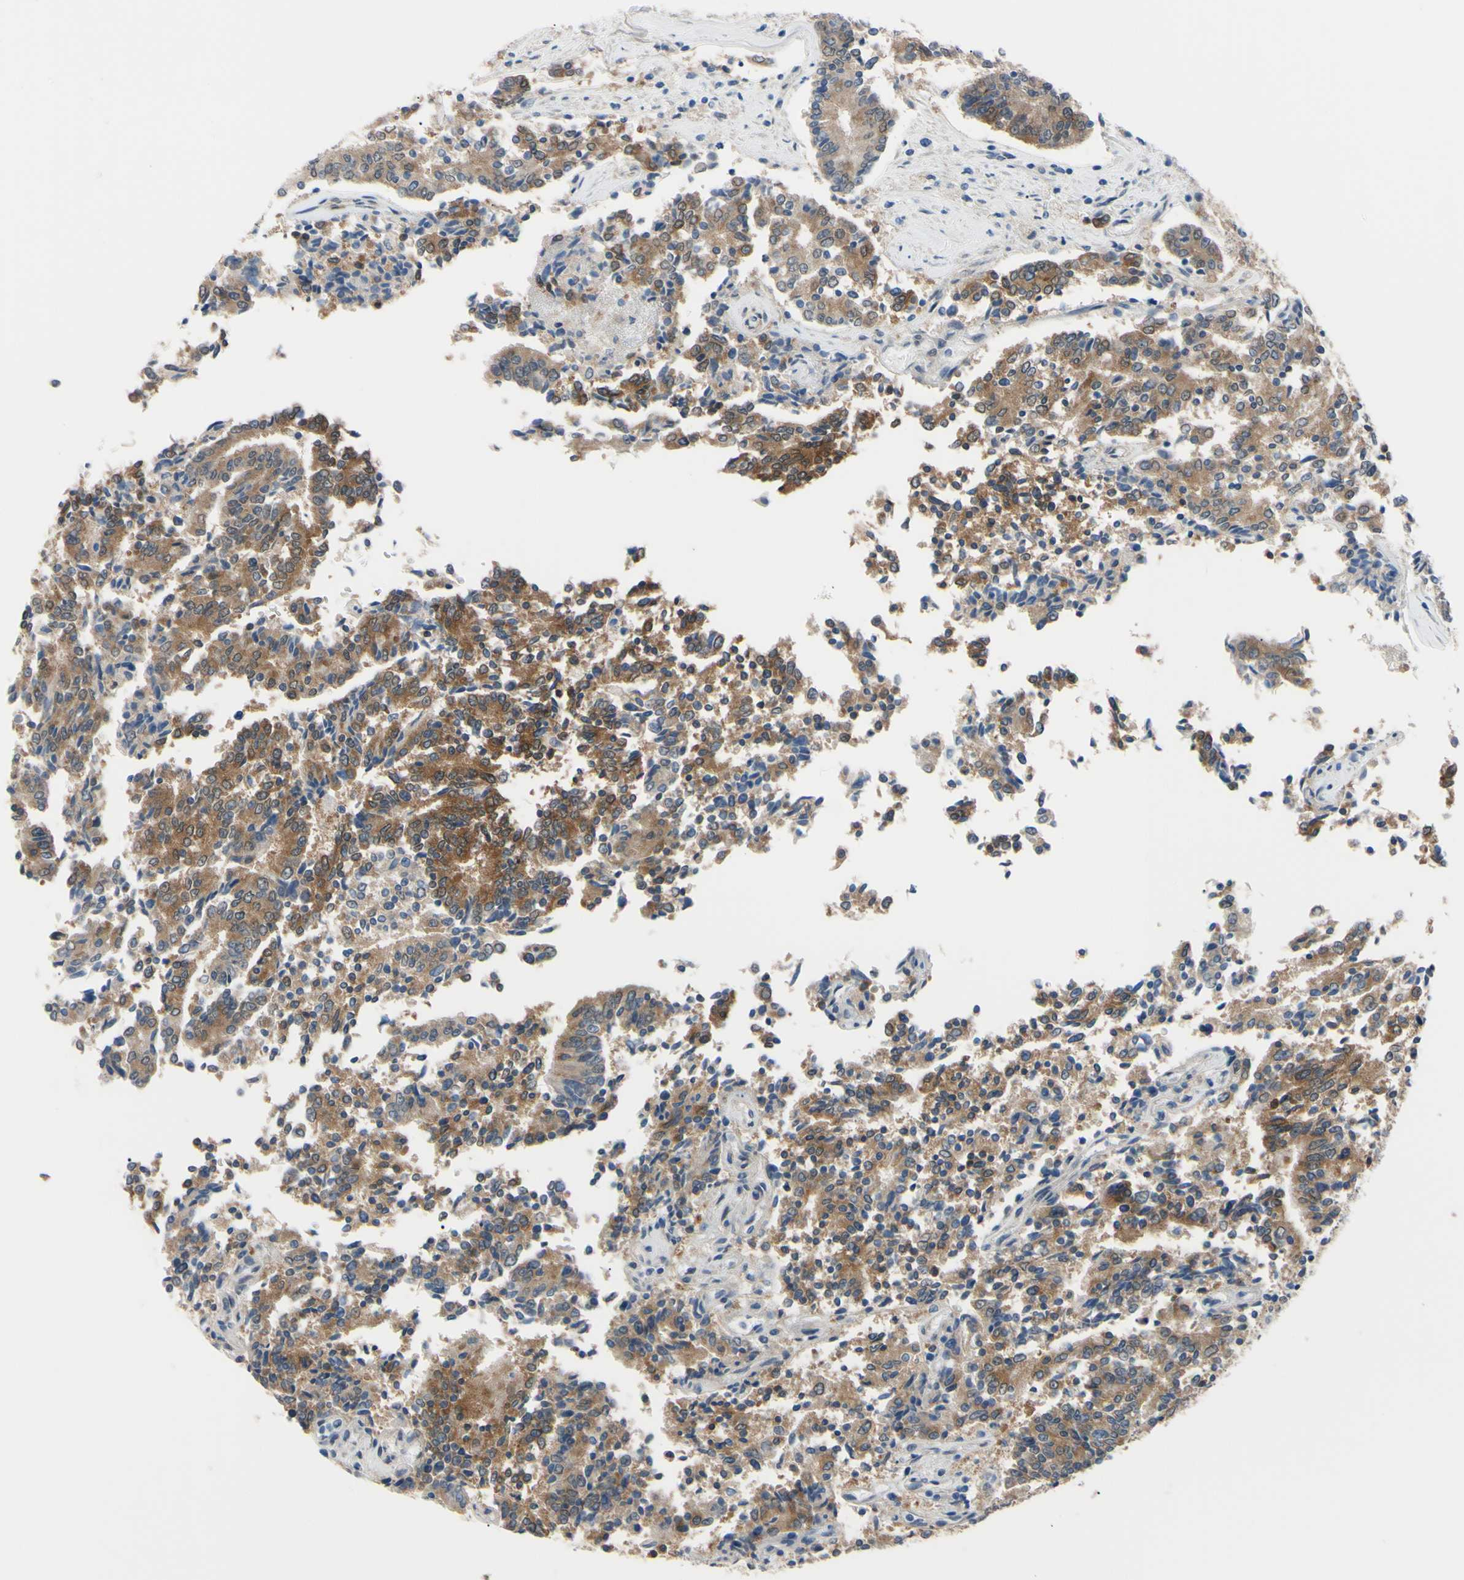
{"staining": {"intensity": "moderate", "quantity": ">75%", "location": "cytoplasmic/membranous"}, "tissue": "prostate cancer", "cell_type": "Tumor cells", "image_type": "cancer", "snomed": [{"axis": "morphology", "description": "Normal tissue, NOS"}, {"axis": "morphology", "description": "Adenocarcinoma, High grade"}, {"axis": "topography", "description": "Prostate"}, {"axis": "topography", "description": "Seminal veicle"}], "caption": "IHC image of prostate cancer (adenocarcinoma (high-grade)) stained for a protein (brown), which demonstrates medium levels of moderate cytoplasmic/membranous expression in about >75% of tumor cells.", "gene": "NOL3", "patient": {"sex": "male", "age": 55}}